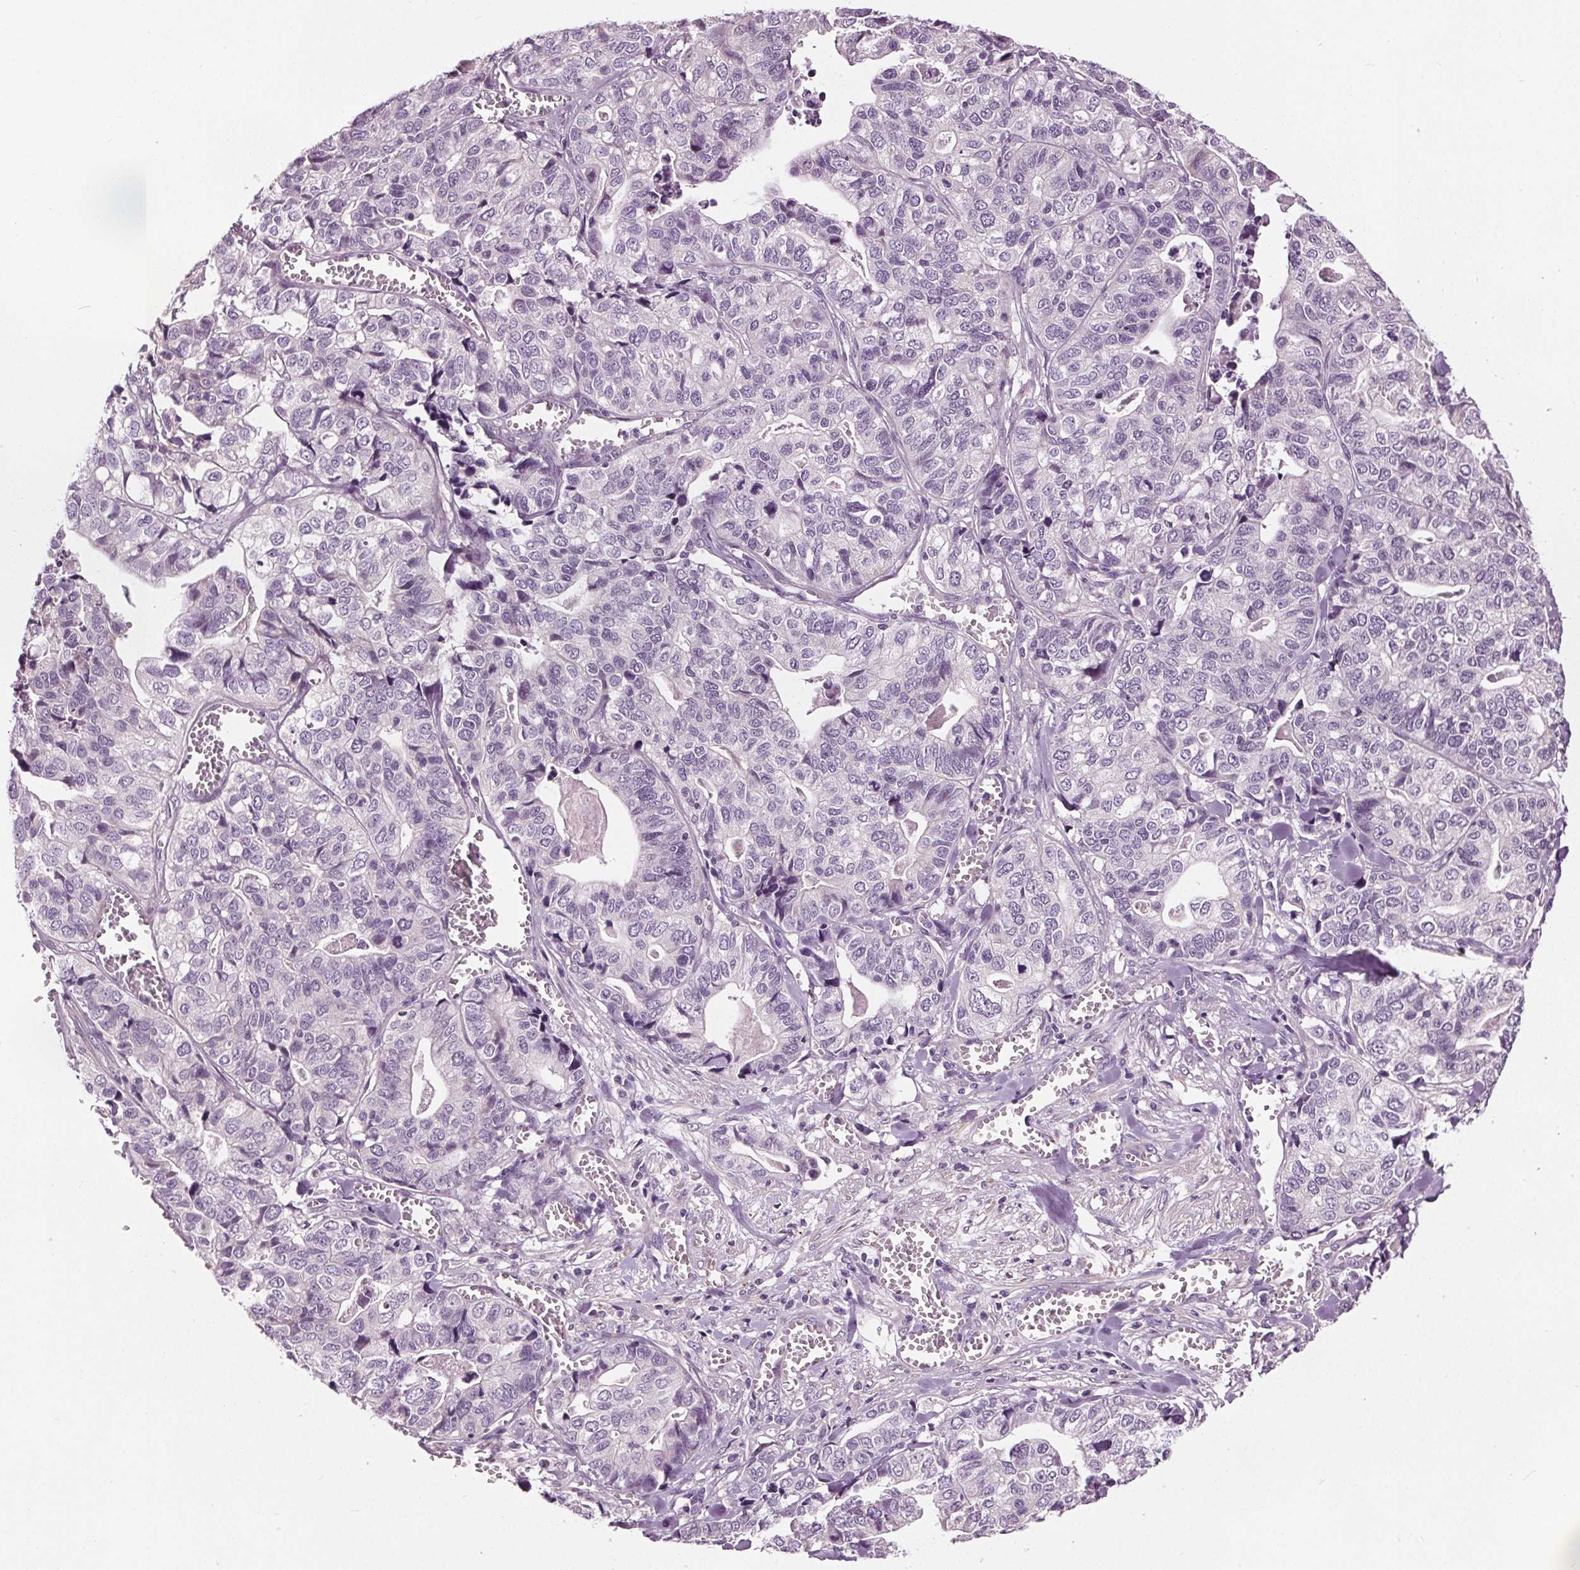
{"staining": {"intensity": "negative", "quantity": "none", "location": "none"}, "tissue": "stomach cancer", "cell_type": "Tumor cells", "image_type": "cancer", "snomed": [{"axis": "morphology", "description": "Adenocarcinoma, NOS"}, {"axis": "topography", "description": "Stomach, upper"}], "caption": "Tumor cells show no significant expression in stomach adenocarcinoma. (Stains: DAB immunohistochemistry (IHC) with hematoxylin counter stain, Microscopy: brightfield microscopy at high magnification).", "gene": "RASA1", "patient": {"sex": "female", "age": 67}}